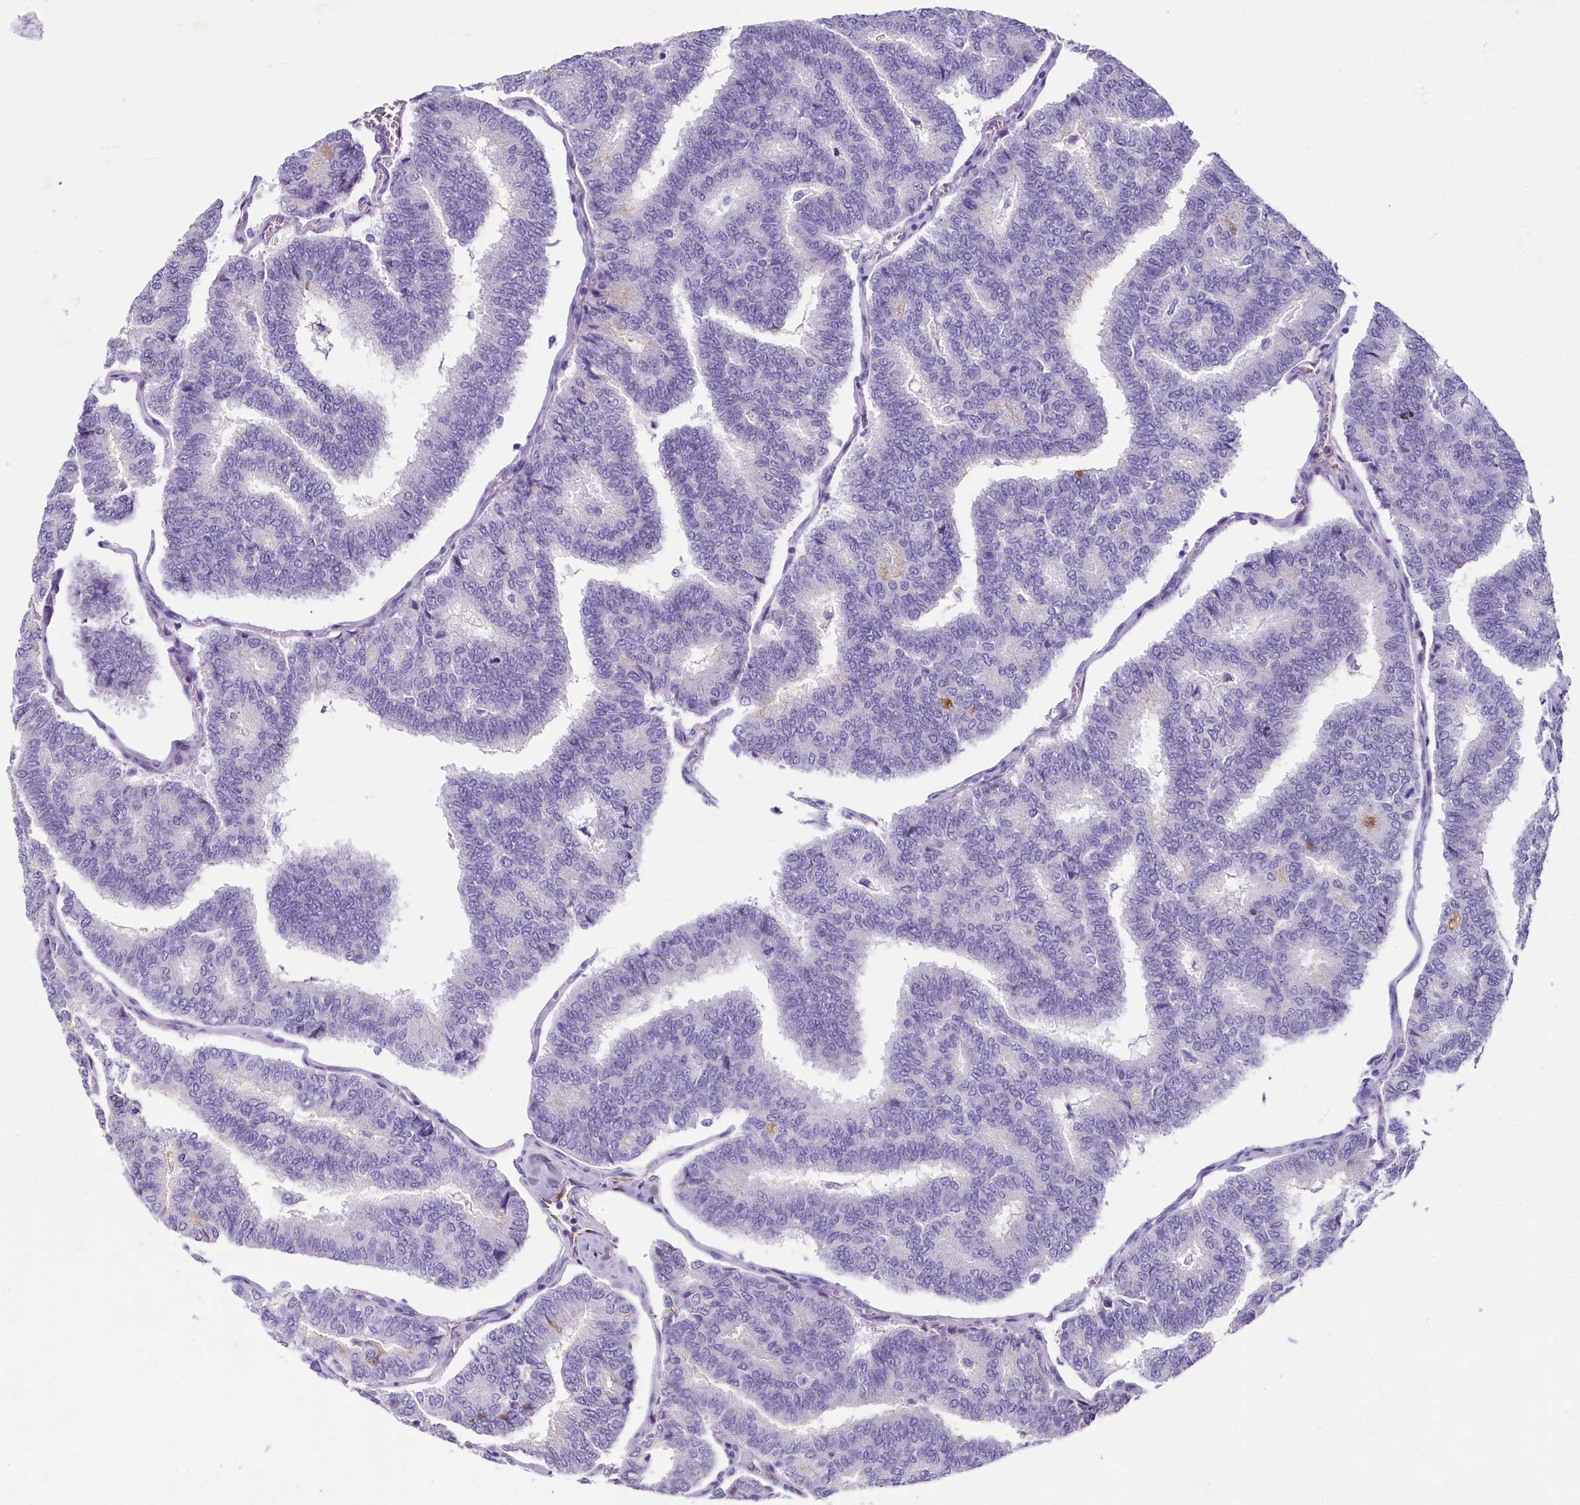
{"staining": {"intensity": "negative", "quantity": "none", "location": "none"}, "tissue": "thyroid cancer", "cell_type": "Tumor cells", "image_type": "cancer", "snomed": [{"axis": "morphology", "description": "Papillary adenocarcinoma, NOS"}, {"axis": "topography", "description": "Thyroid gland"}], "caption": "An image of thyroid cancer stained for a protein displays no brown staining in tumor cells. The staining is performed using DAB (3,3'-diaminobenzidine) brown chromogen with nuclei counter-stained in using hematoxylin.", "gene": "INSC", "patient": {"sex": "female", "age": 35}}